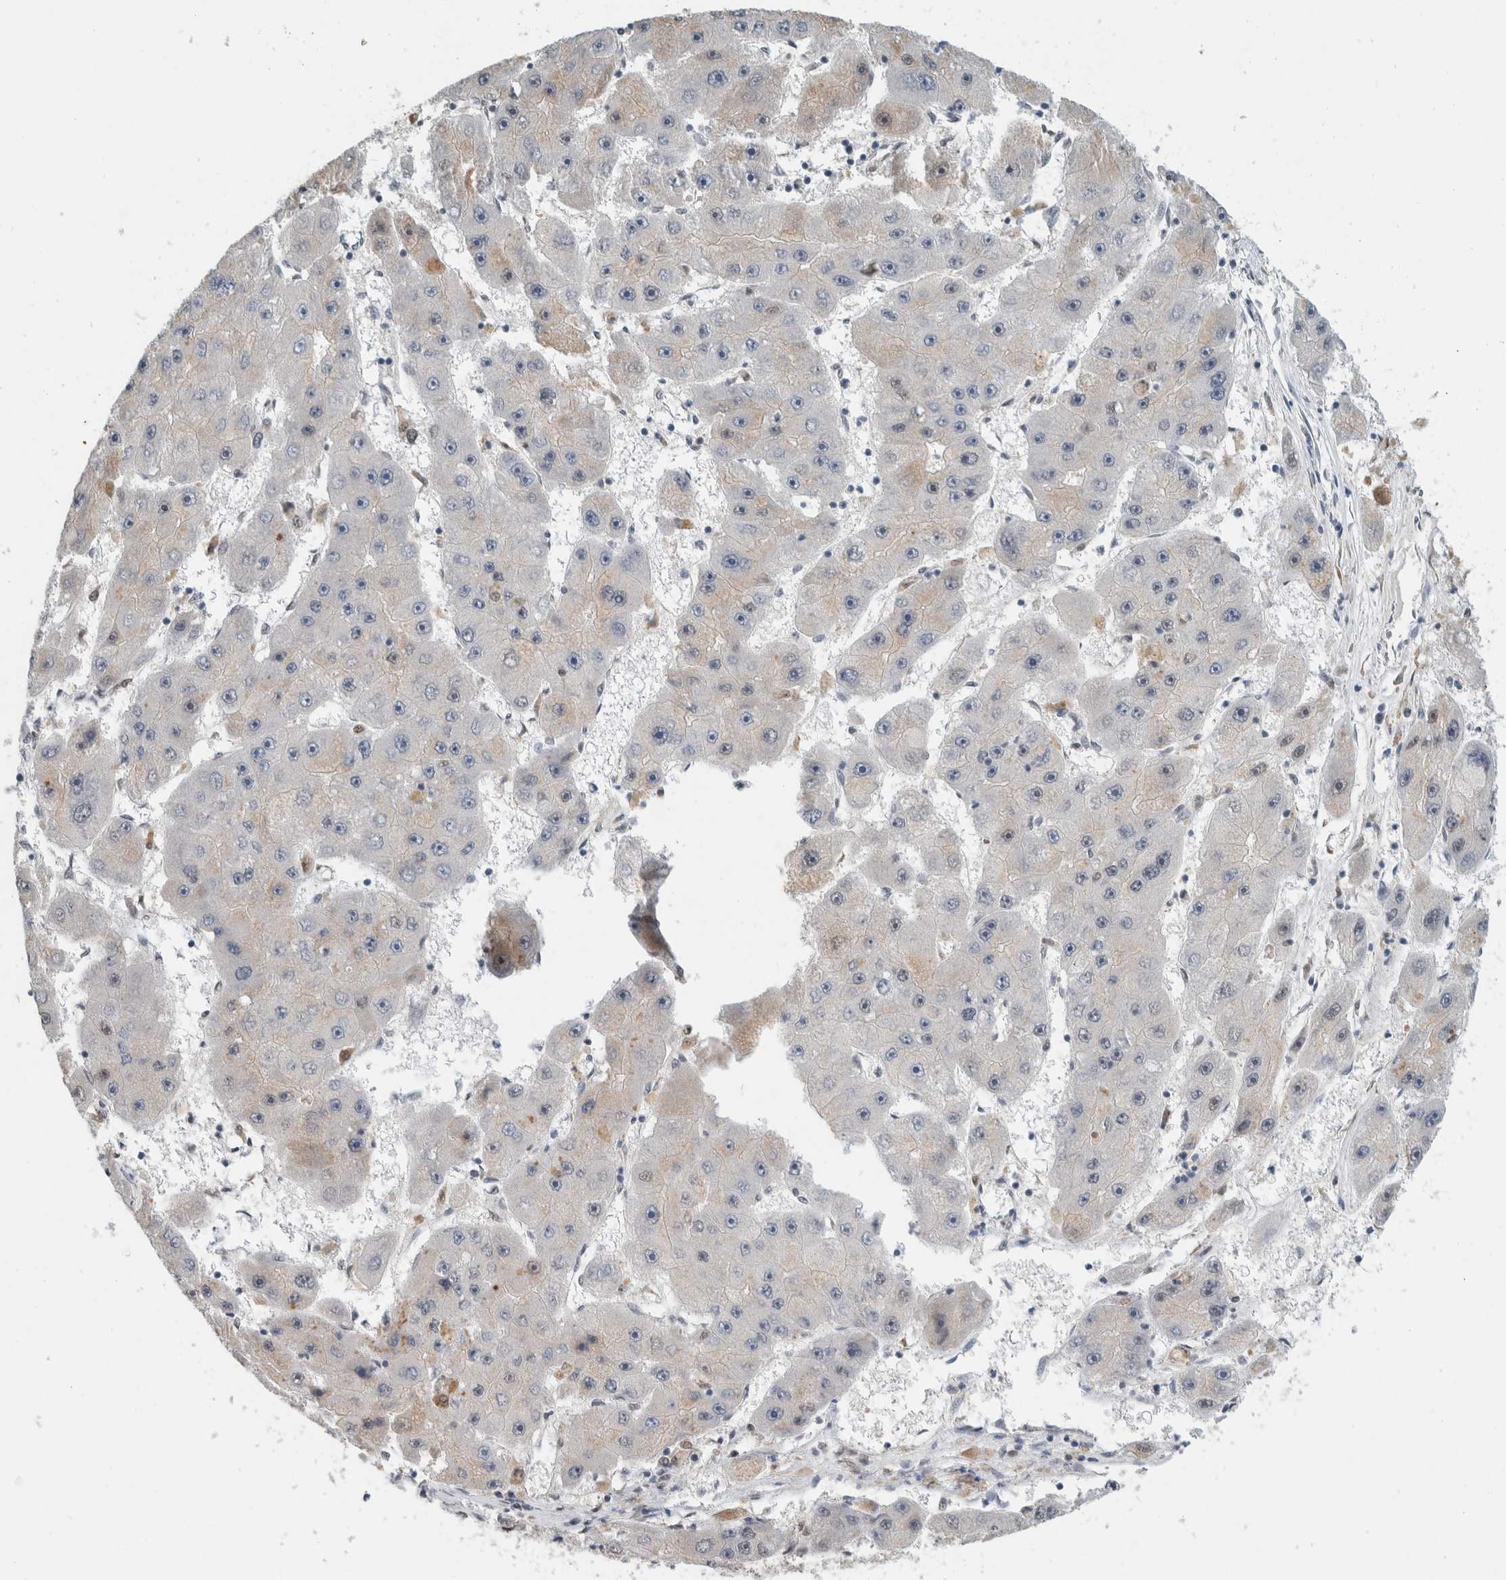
{"staining": {"intensity": "negative", "quantity": "none", "location": "none"}, "tissue": "liver cancer", "cell_type": "Tumor cells", "image_type": "cancer", "snomed": [{"axis": "morphology", "description": "Carcinoma, Hepatocellular, NOS"}, {"axis": "topography", "description": "Liver"}], "caption": "Immunohistochemistry (IHC) photomicrograph of neoplastic tissue: liver cancer (hepatocellular carcinoma) stained with DAB (3,3'-diaminobenzidine) exhibits no significant protein expression in tumor cells.", "gene": "DDX42", "patient": {"sex": "female", "age": 61}}